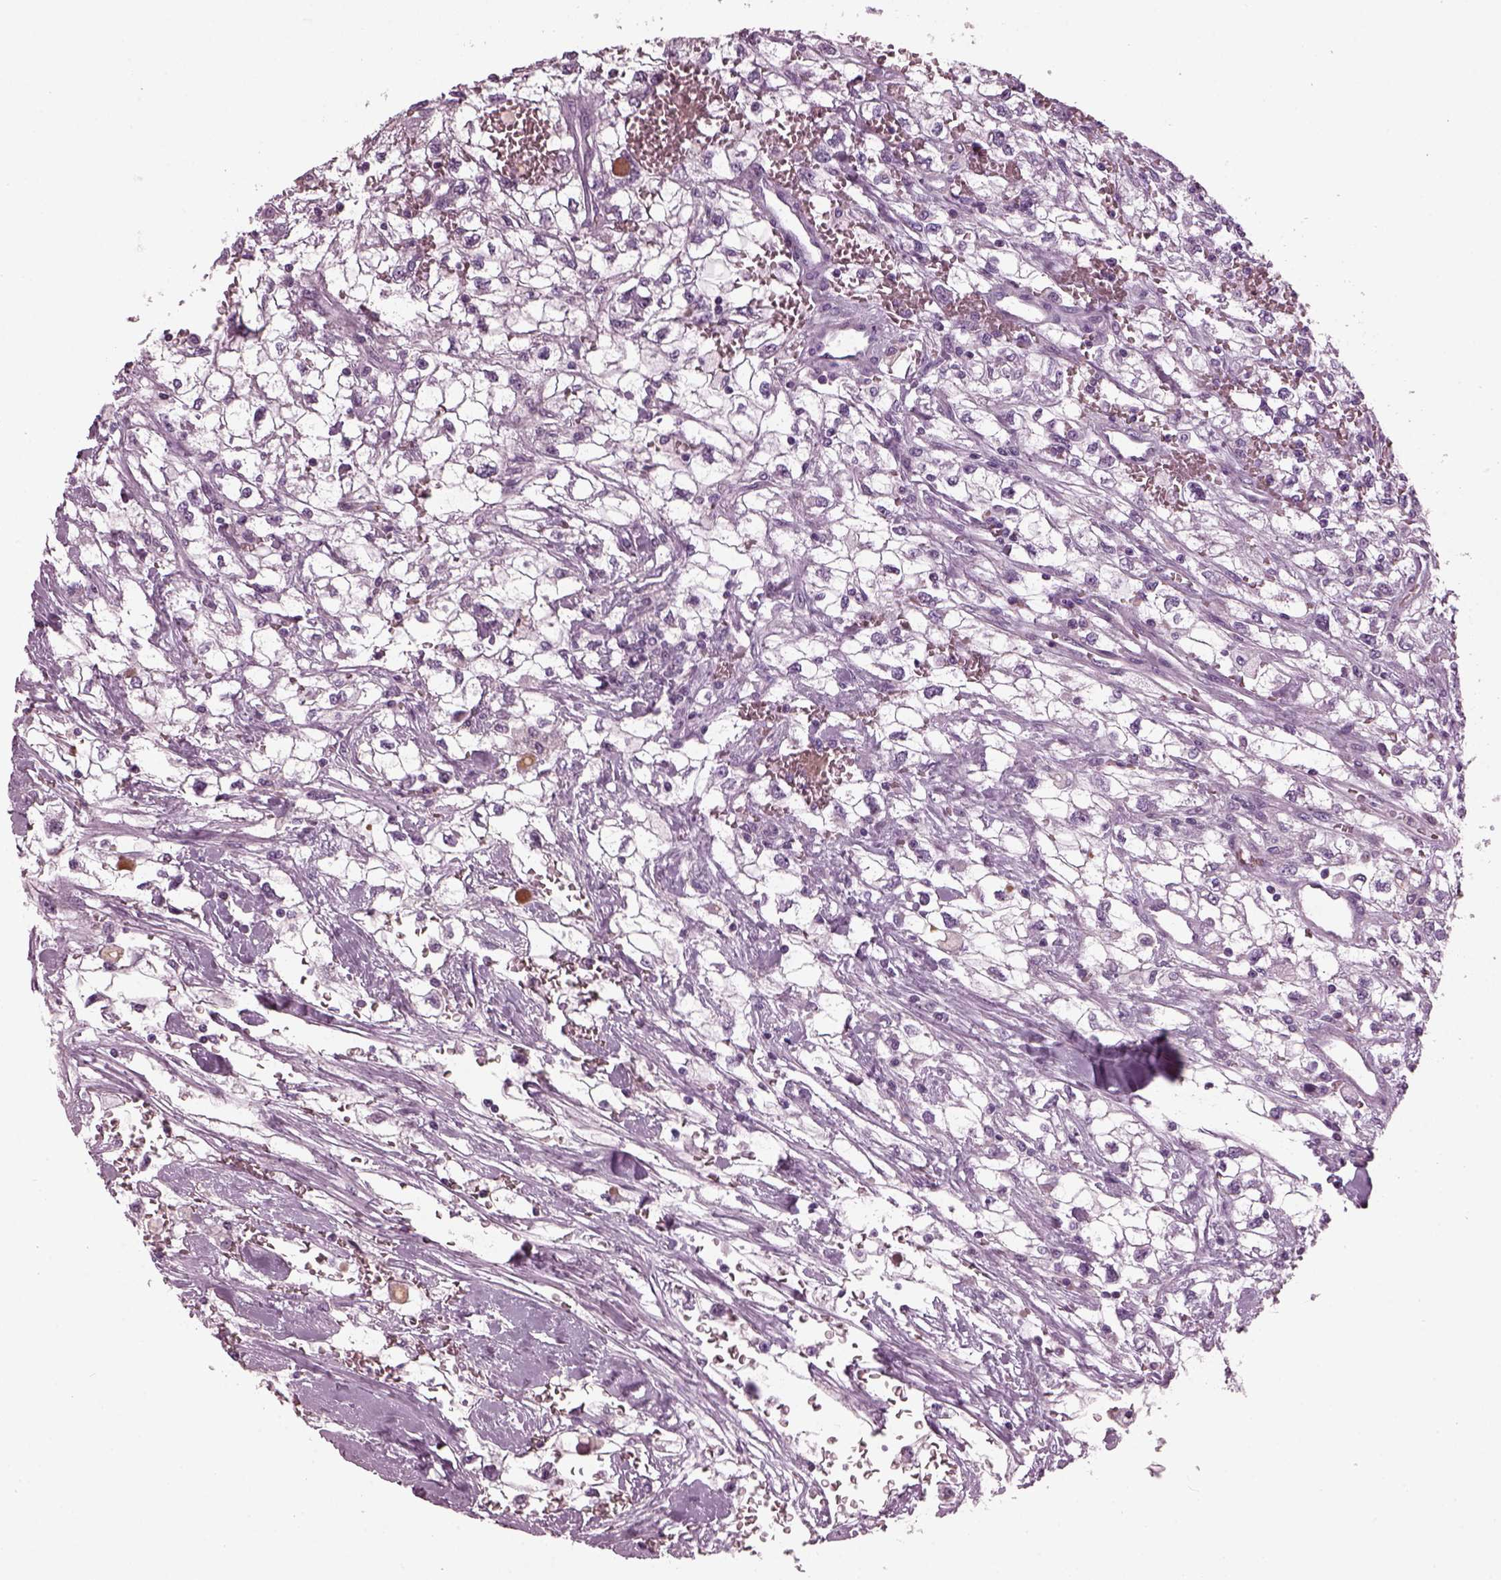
{"staining": {"intensity": "negative", "quantity": "none", "location": "none"}, "tissue": "renal cancer", "cell_type": "Tumor cells", "image_type": "cancer", "snomed": [{"axis": "morphology", "description": "Adenocarcinoma, NOS"}, {"axis": "topography", "description": "Kidney"}], "caption": "An immunohistochemistry (IHC) micrograph of renal cancer is shown. There is no staining in tumor cells of renal cancer. (DAB immunohistochemistry (IHC) visualized using brightfield microscopy, high magnification).", "gene": "DPYSL5", "patient": {"sex": "male", "age": 59}}